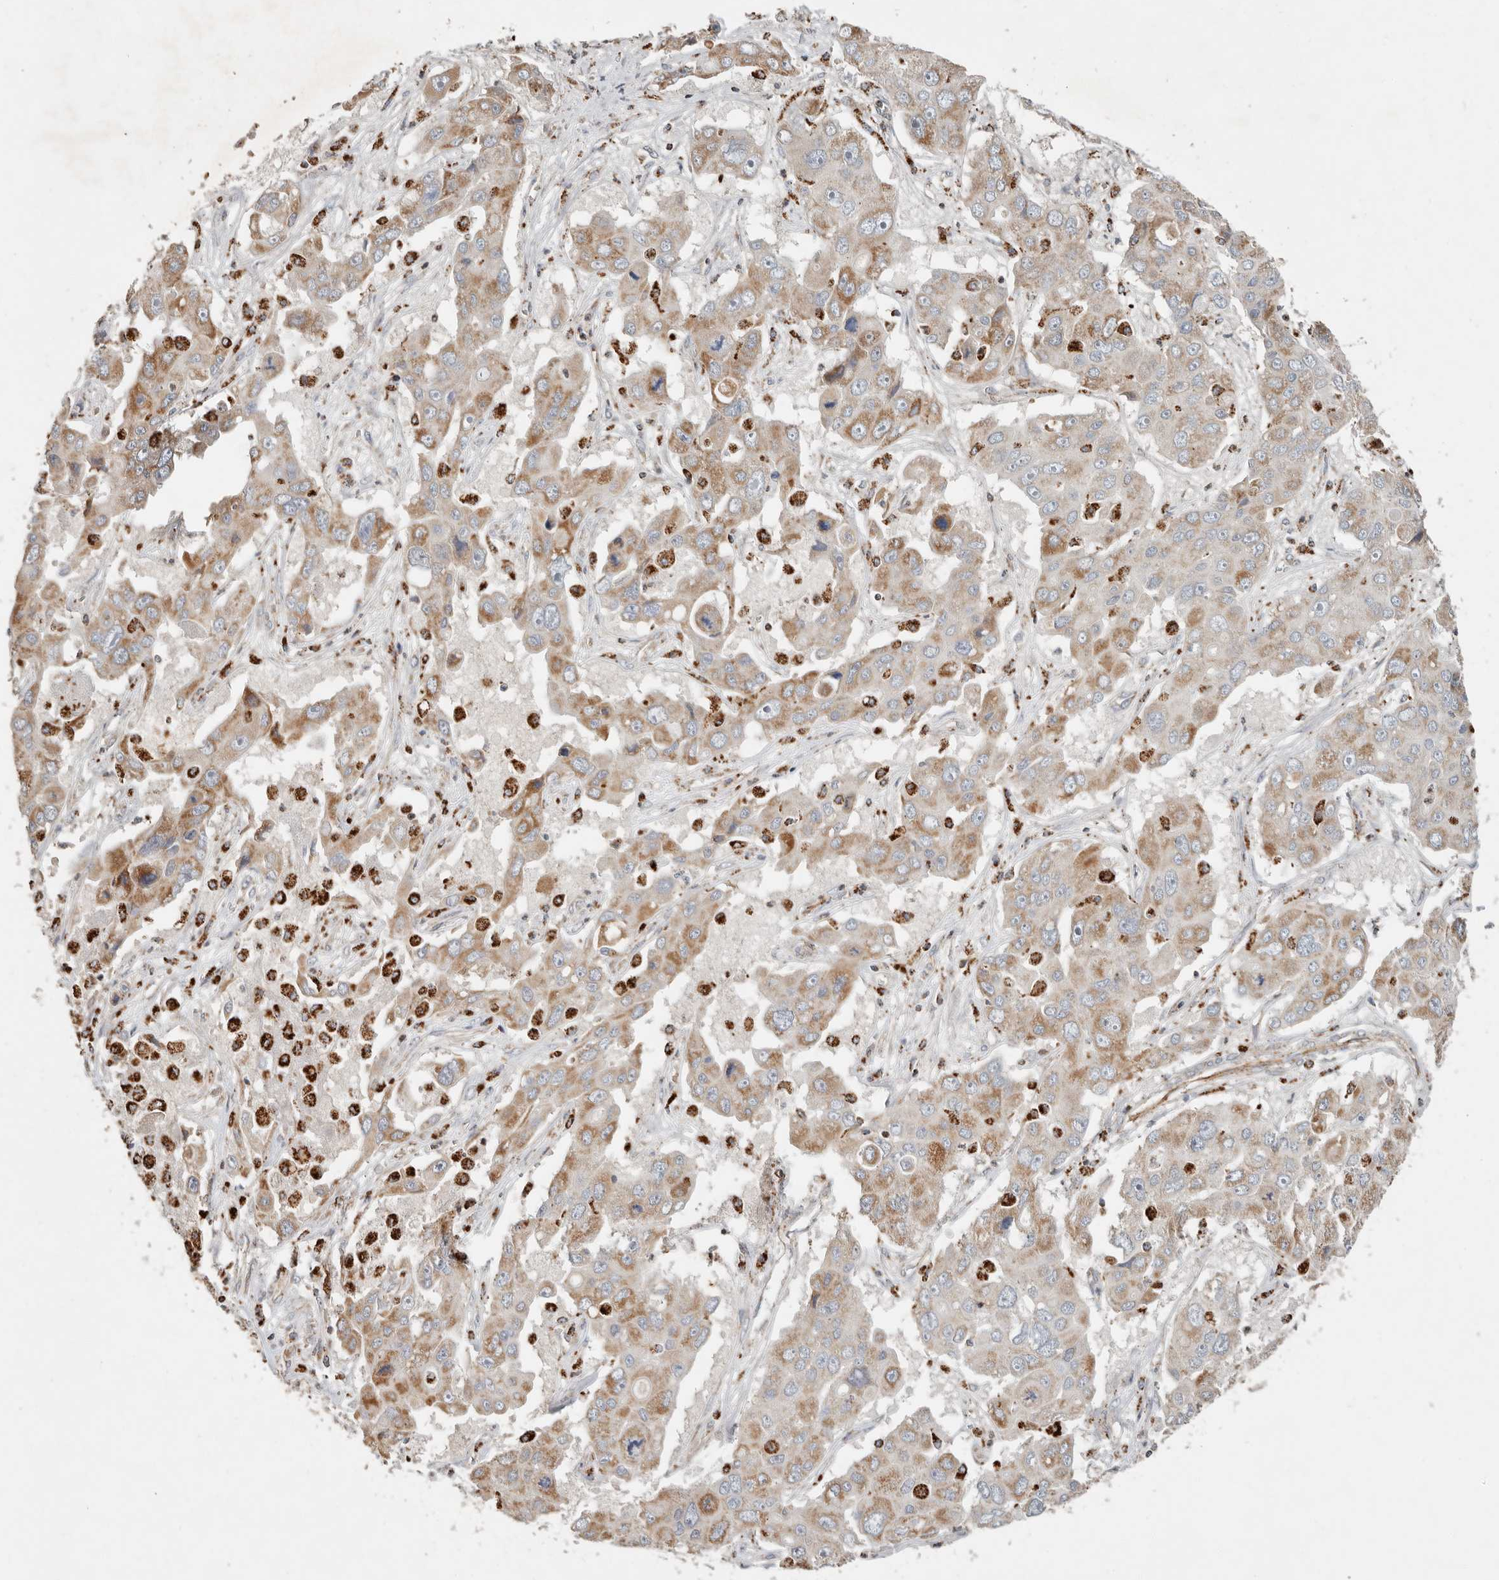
{"staining": {"intensity": "moderate", "quantity": "25%-75%", "location": "cytoplasmic/membranous"}, "tissue": "liver cancer", "cell_type": "Tumor cells", "image_type": "cancer", "snomed": [{"axis": "morphology", "description": "Cholangiocarcinoma"}, {"axis": "topography", "description": "Liver"}], "caption": "Liver cancer stained with immunohistochemistry reveals moderate cytoplasmic/membranous staining in approximately 25%-75% of tumor cells.", "gene": "ARHGEF10L", "patient": {"sex": "male", "age": 67}}